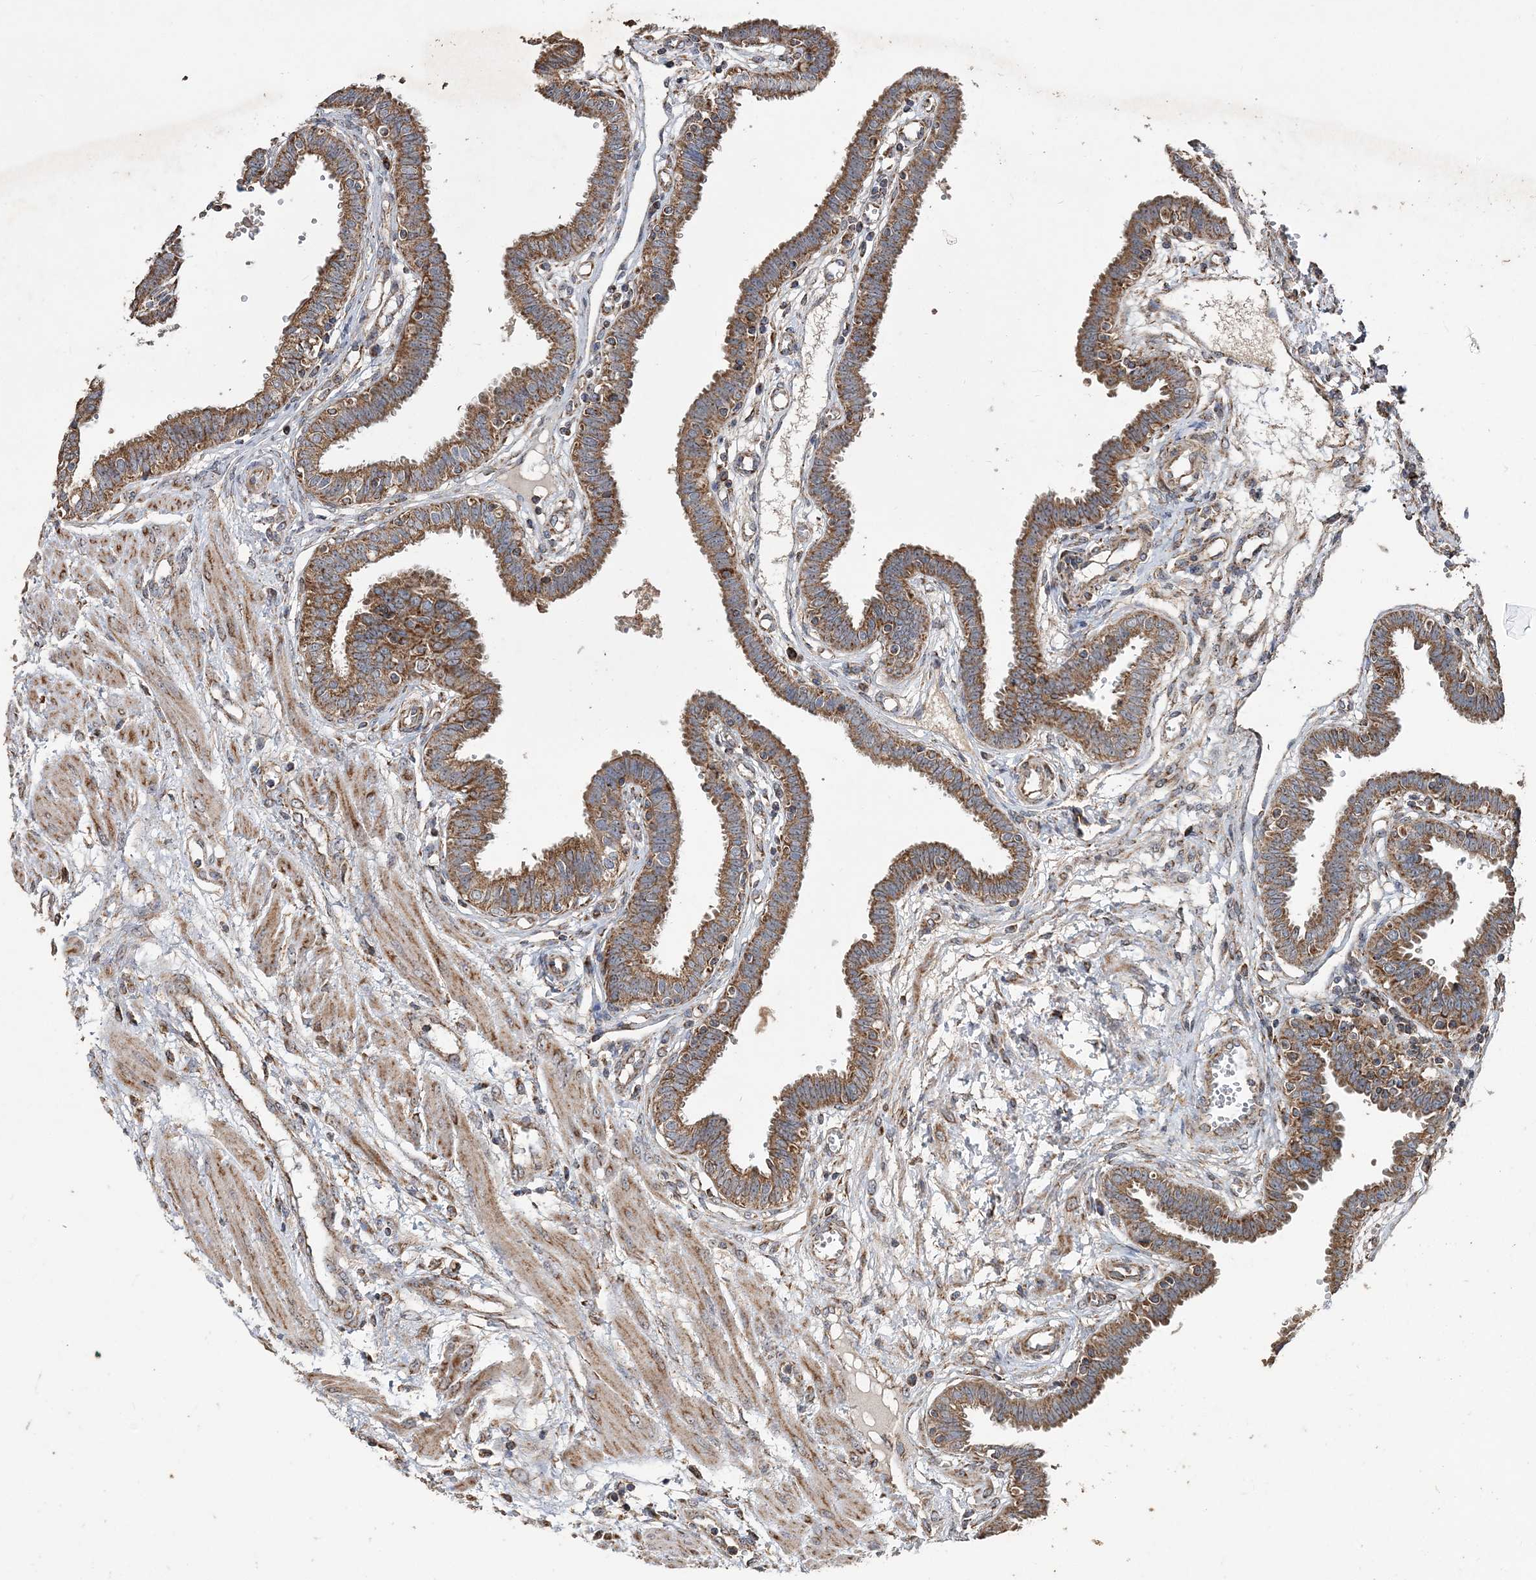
{"staining": {"intensity": "moderate", "quantity": ">75%", "location": "cytoplasmic/membranous"}, "tissue": "fallopian tube", "cell_type": "Glandular cells", "image_type": "normal", "snomed": [{"axis": "morphology", "description": "Normal tissue, NOS"}, {"axis": "topography", "description": "Fallopian tube"}], "caption": "Glandular cells exhibit medium levels of moderate cytoplasmic/membranous positivity in about >75% of cells in unremarkable human fallopian tube.", "gene": "POC5", "patient": {"sex": "female", "age": 32}}